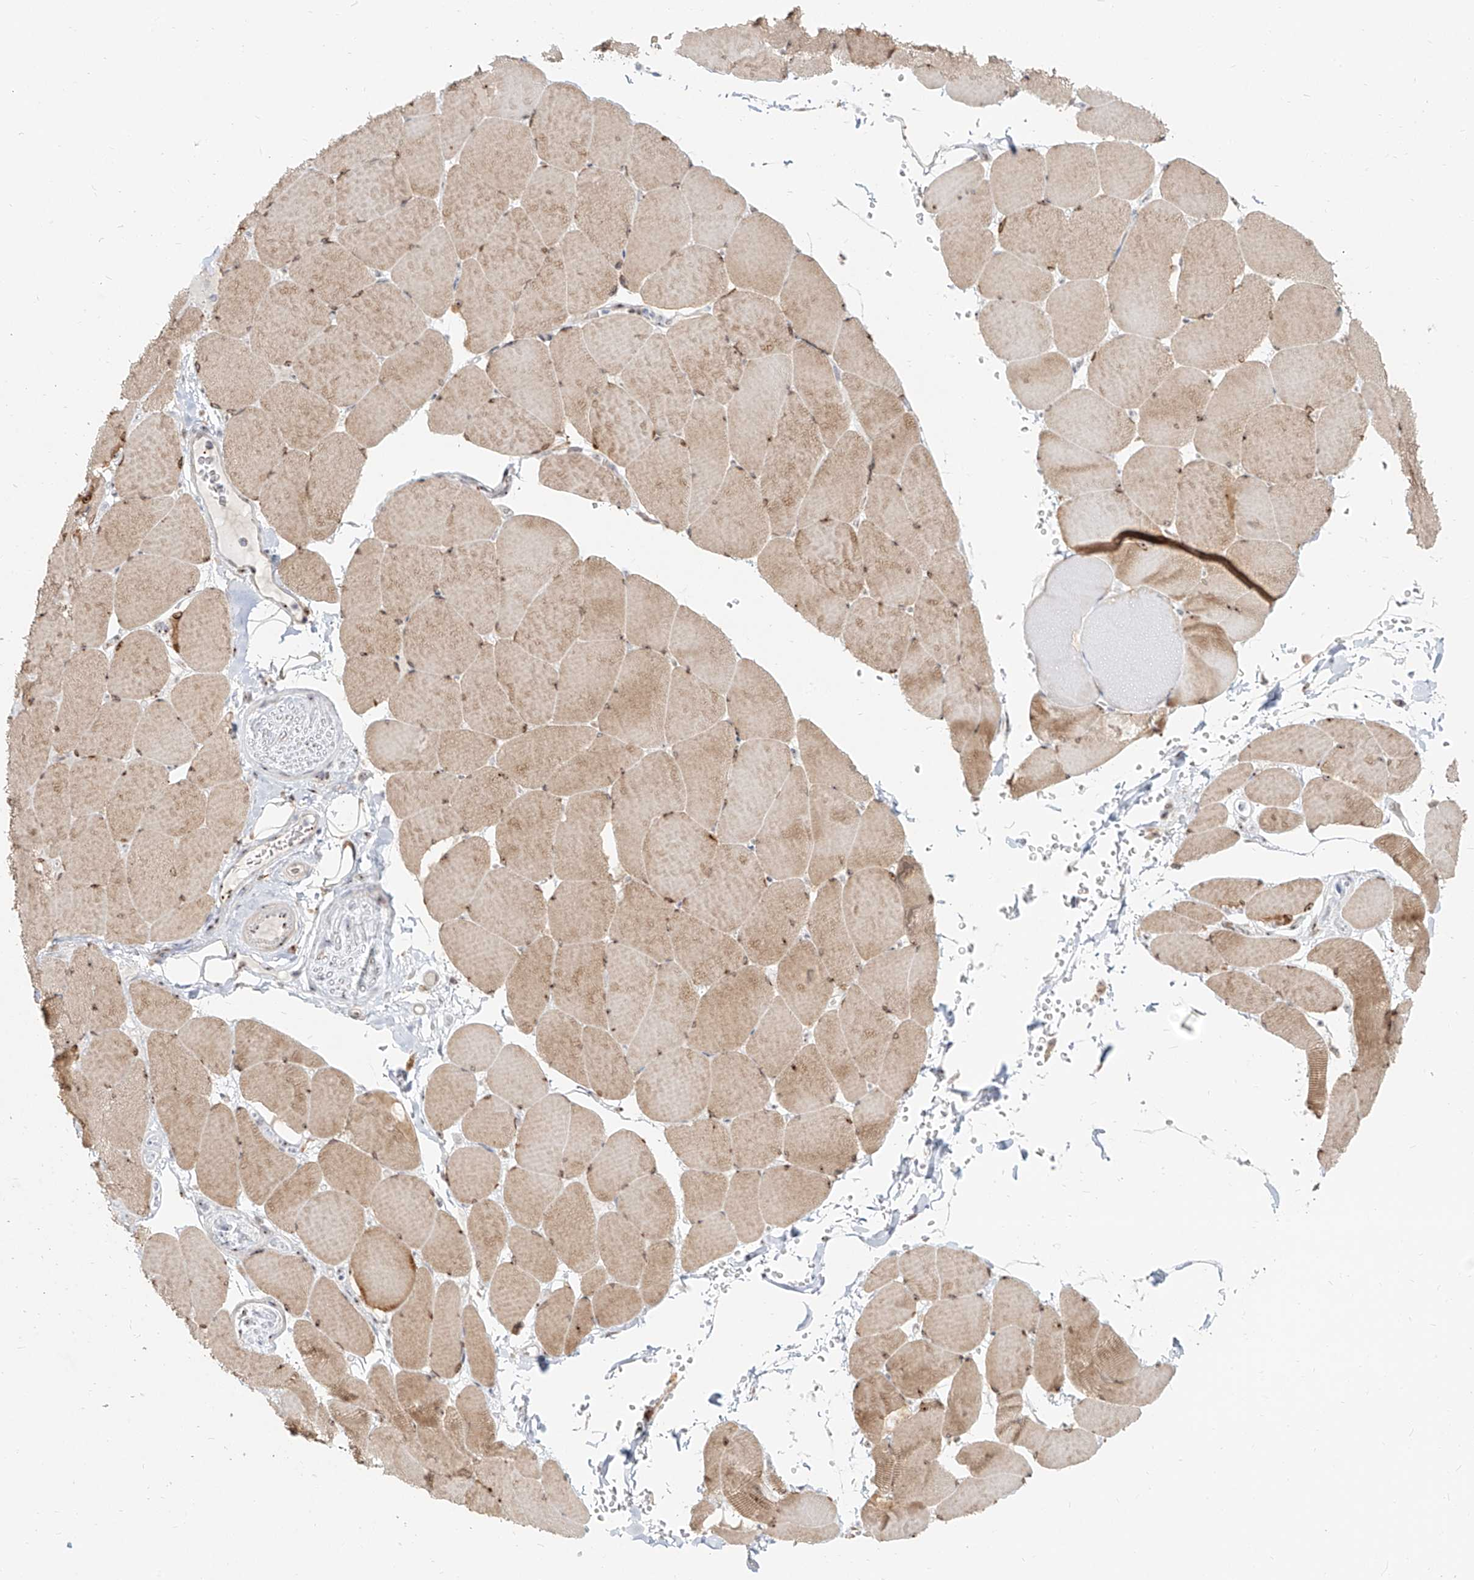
{"staining": {"intensity": "moderate", "quantity": ">75%", "location": "cytoplasmic/membranous"}, "tissue": "skeletal muscle", "cell_type": "Myocytes", "image_type": "normal", "snomed": [{"axis": "morphology", "description": "Normal tissue, NOS"}, {"axis": "topography", "description": "Skeletal muscle"}, {"axis": "topography", "description": "Head-Neck"}], "caption": "Immunohistochemistry (IHC) of benign human skeletal muscle demonstrates medium levels of moderate cytoplasmic/membranous staining in about >75% of myocytes.", "gene": "BYSL", "patient": {"sex": "male", "age": 66}}